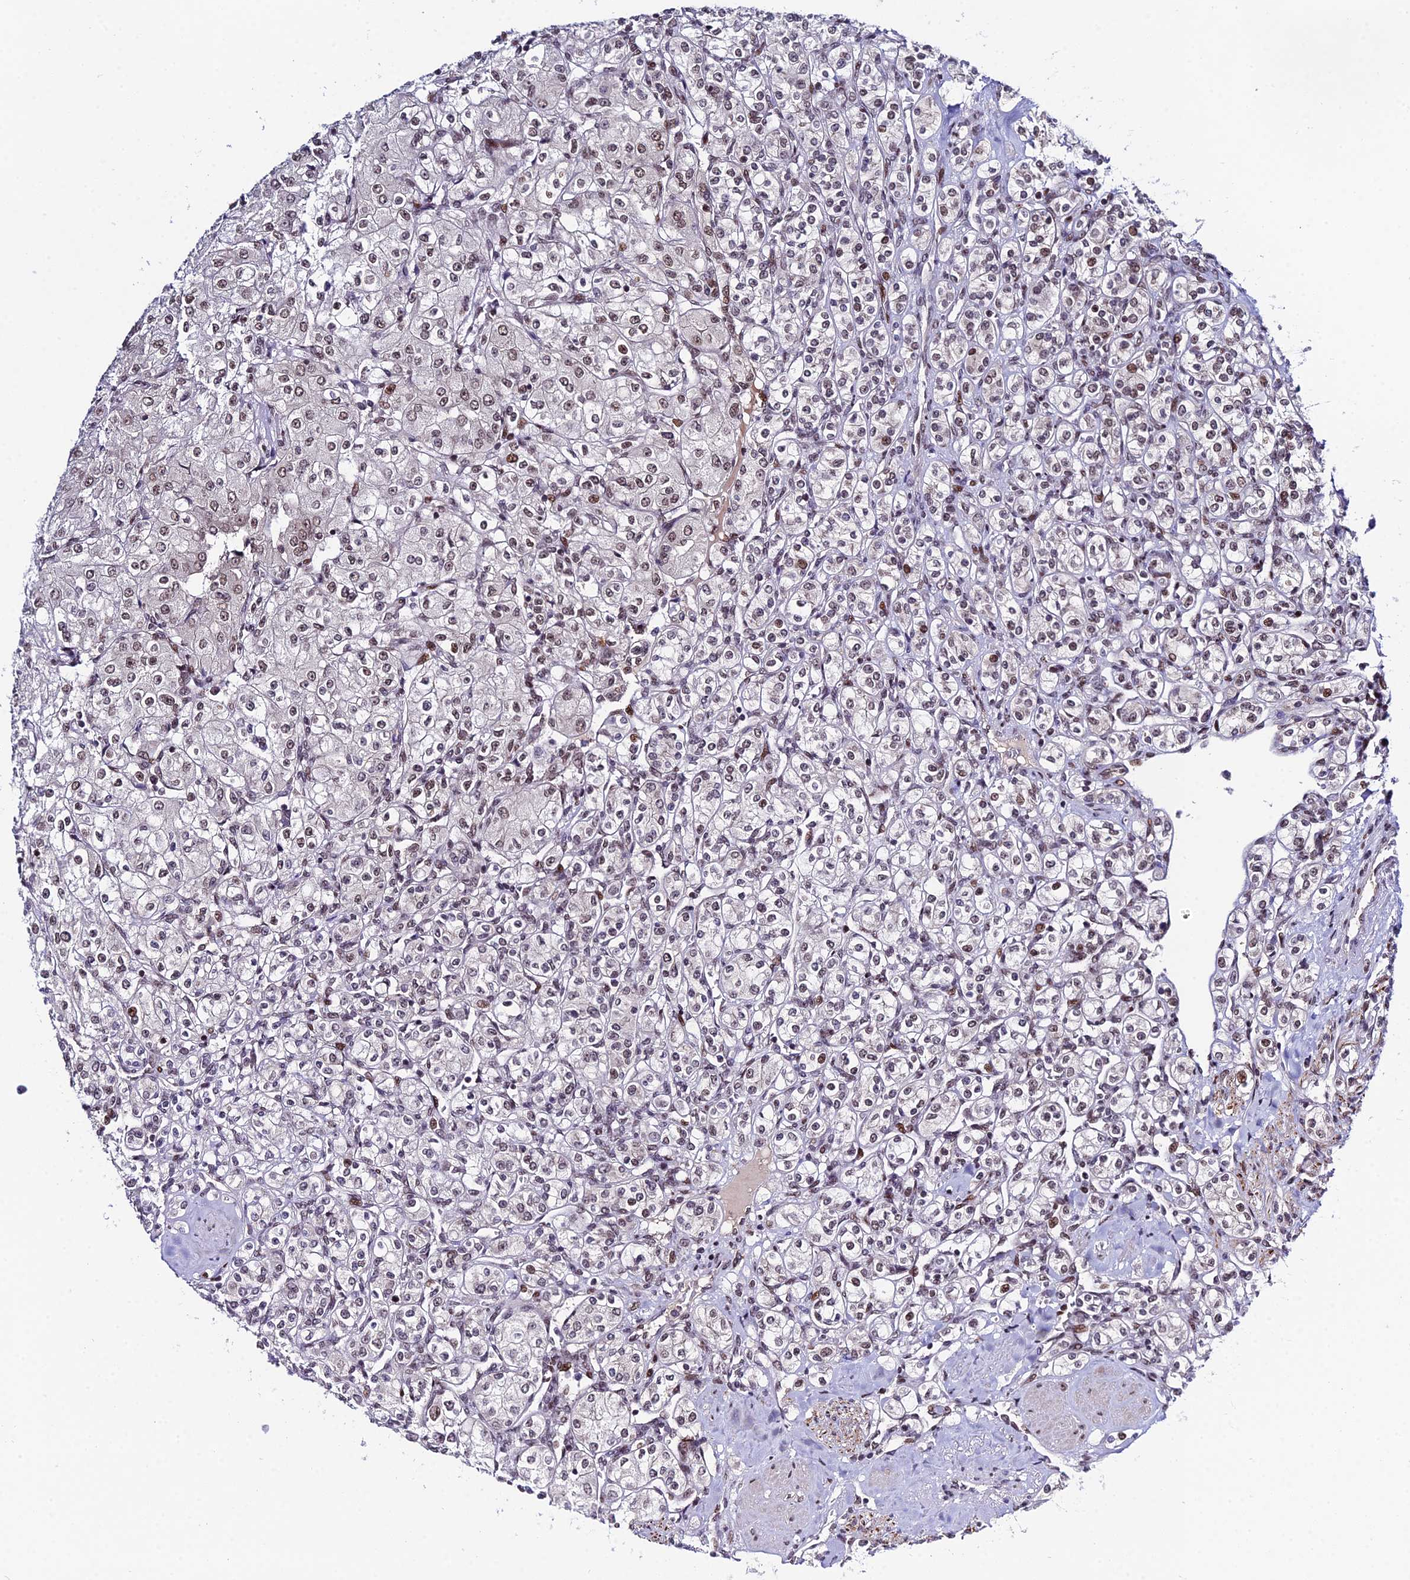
{"staining": {"intensity": "weak", "quantity": "<25%", "location": "nuclear"}, "tissue": "renal cancer", "cell_type": "Tumor cells", "image_type": "cancer", "snomed": [{"axis": "morphology", "description": "Adenocarcinoma, NOS"}, {"axis": "topography", "description": "Kidney"}], "caption": "Immunohistochemical staining of renal adenocarcinoma exhibits no significant expression in tumor cells.", "gene": "SYT15", "patient": {"sex": "male", "age": 77}}